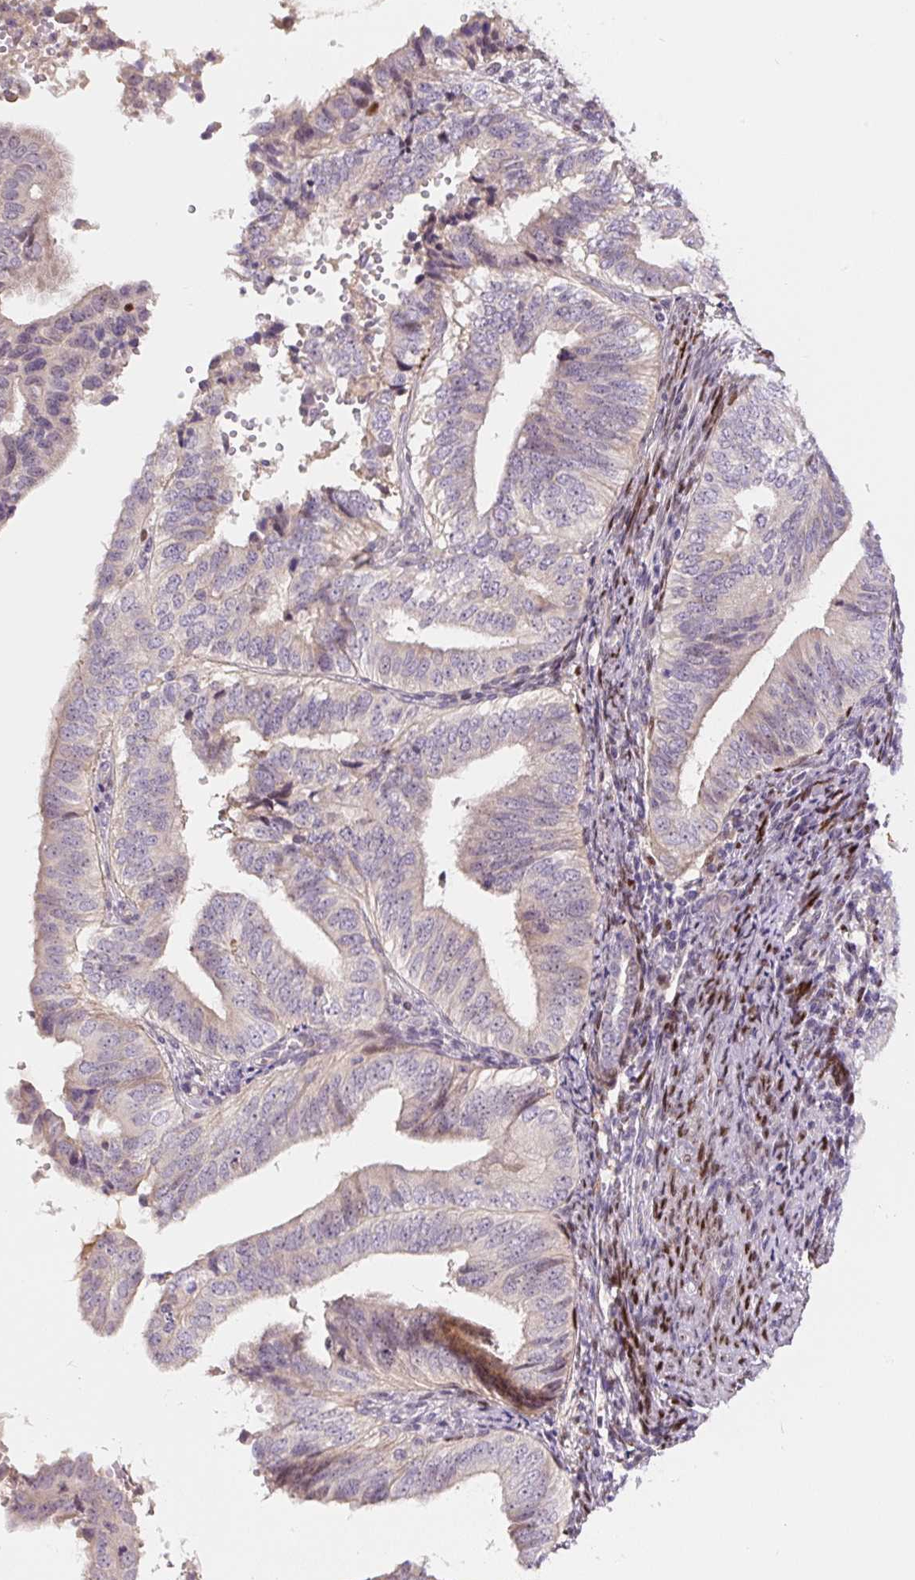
{"staining": {"intensity": "weak", "quantity": "<25%", "location": "nuclear"}, "tissue": "endometrial cancer", "cell_type": "Tumor cells", "image_type": "cancer", "snomed": [{"axis": "morphology", "description": "Adenocarcinoma, NOS"}, {"axis": "topography", "description": "Endometrium"}], "caption": "This is an immunohistochemistry (IHC) histopathology image of human adenocarcinoma (endometrial). There is no expression in tumor cells.", "gene": "PWWP3B", "patient": {"sex": "female", "age": 58}}